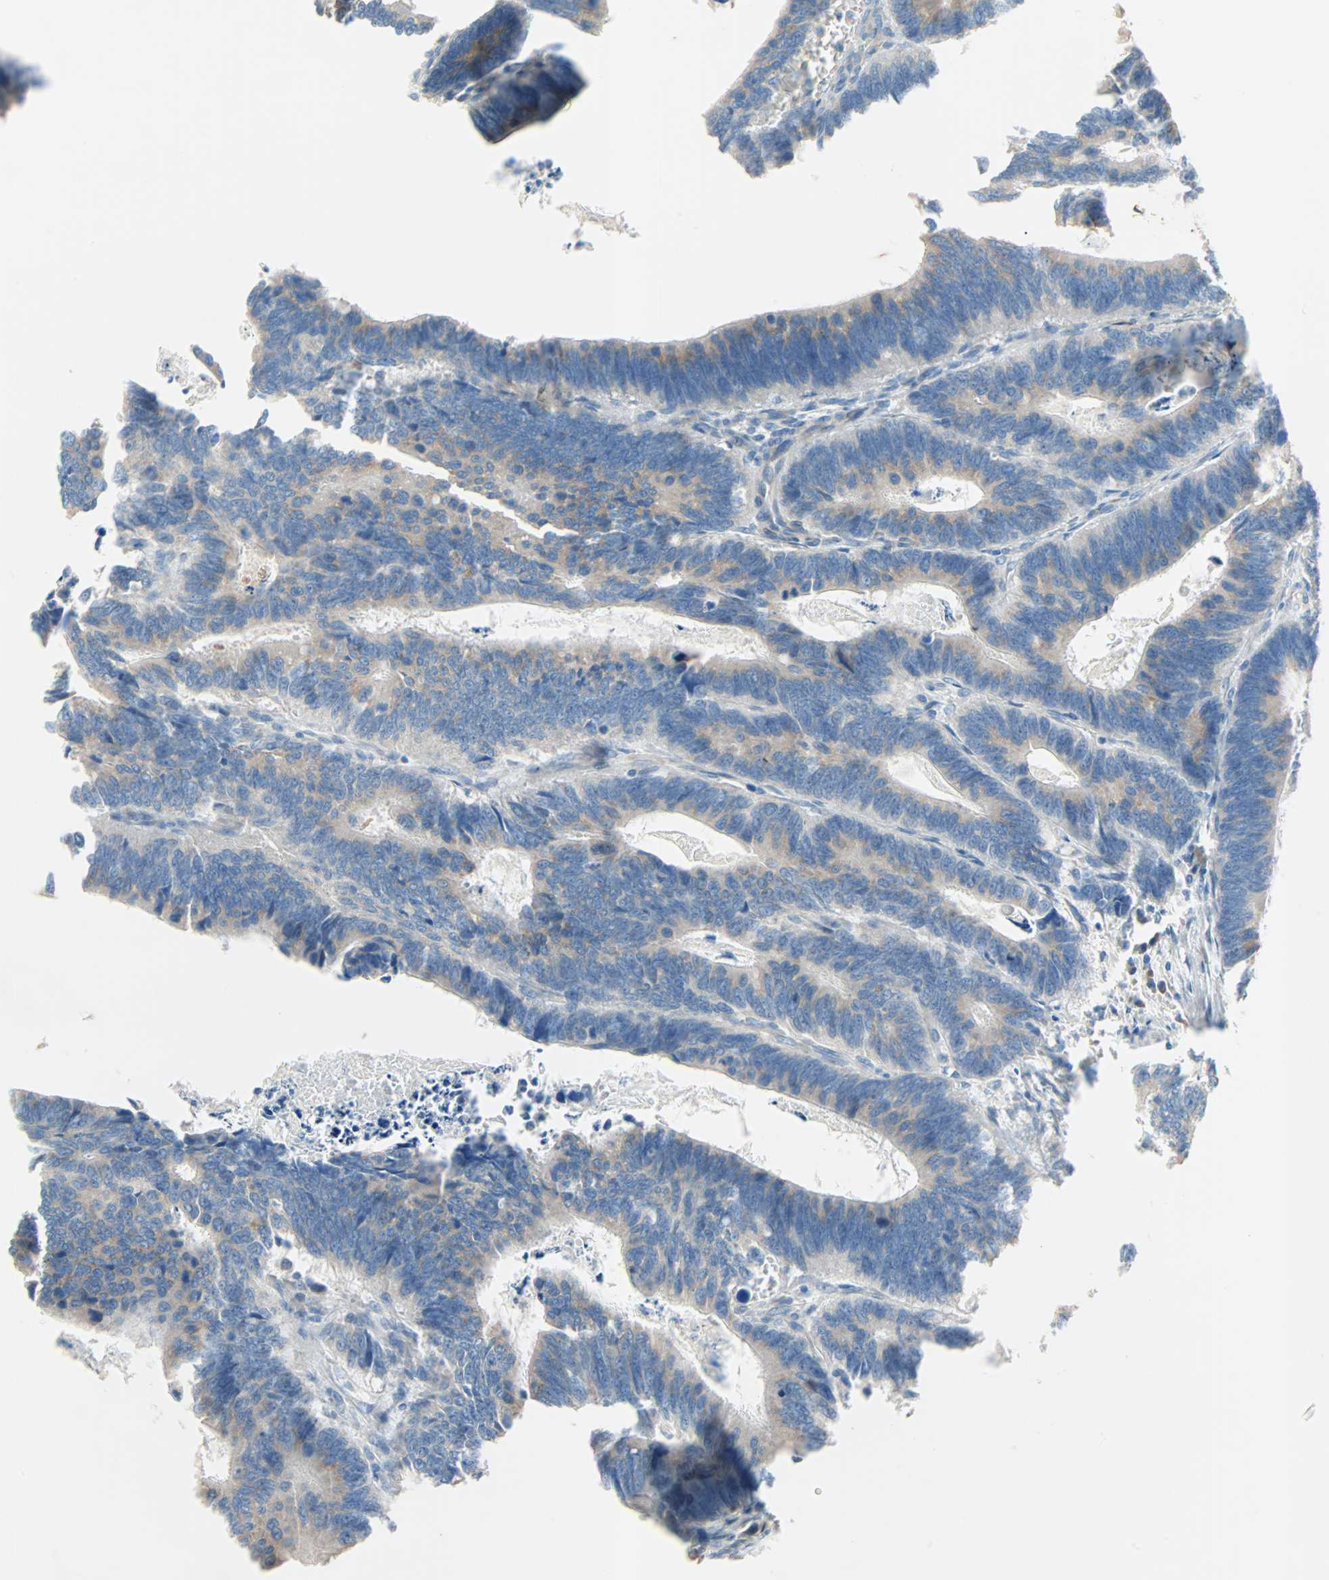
{"staining": {"intensity": "weak", "quantity": ">75%", "location": "cytoplasmic/membranous"}, "tissue": "colorectal cancer", "cell_type": "Tumor cells", "image_type": "cancer", "snomed": [{"axis": "morphology", "description": "Adenocarcinoma, NOS"}, {"axis": "topography", "description": "Colon"}], "caption": "Adenocarcinoma (colorectal) stained with a protein marker shows weak staining in tumor cells.", "gene": "XYLT1", "patient": {"sex": "male", "age": 72}}